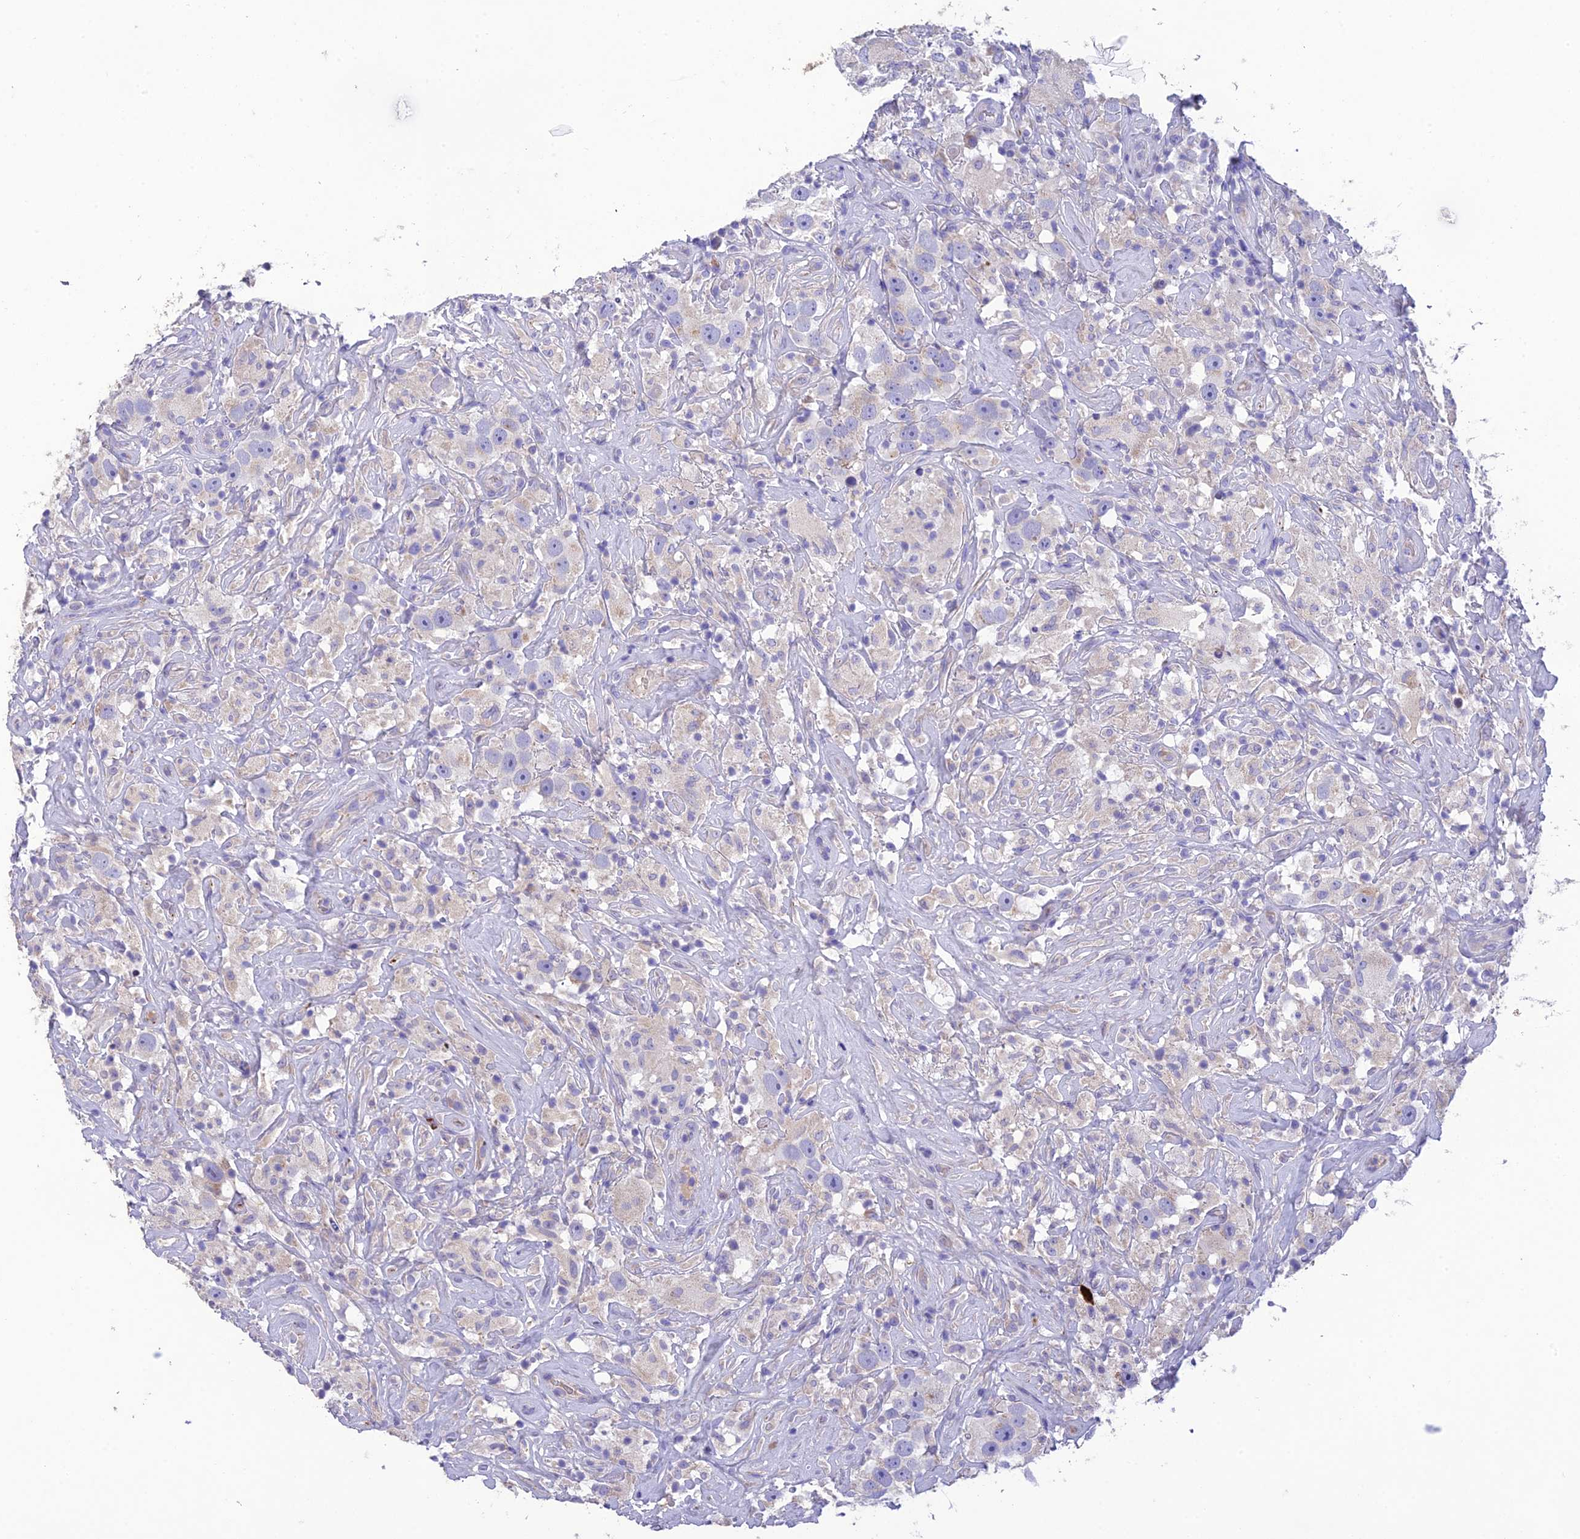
{"staining": {"intensity": "weak", "quantity": "<25%", "location": "cytoplasmic/membranous"}, "tissue": "testis cancer", "cell_type": "Tumor cells", "image_type": "cancer", "snomed": [{"axis": "morphology", "description": "Seminoma, NOS"}, {"axis": "topography", "description": "Testis"}], "caption": "Testis cancer was stained to show a protein in brown. There is no significant positivity in tumor cells.", "gene": "HSD17B2", "patient": {"sex": "male", "age": 49}}